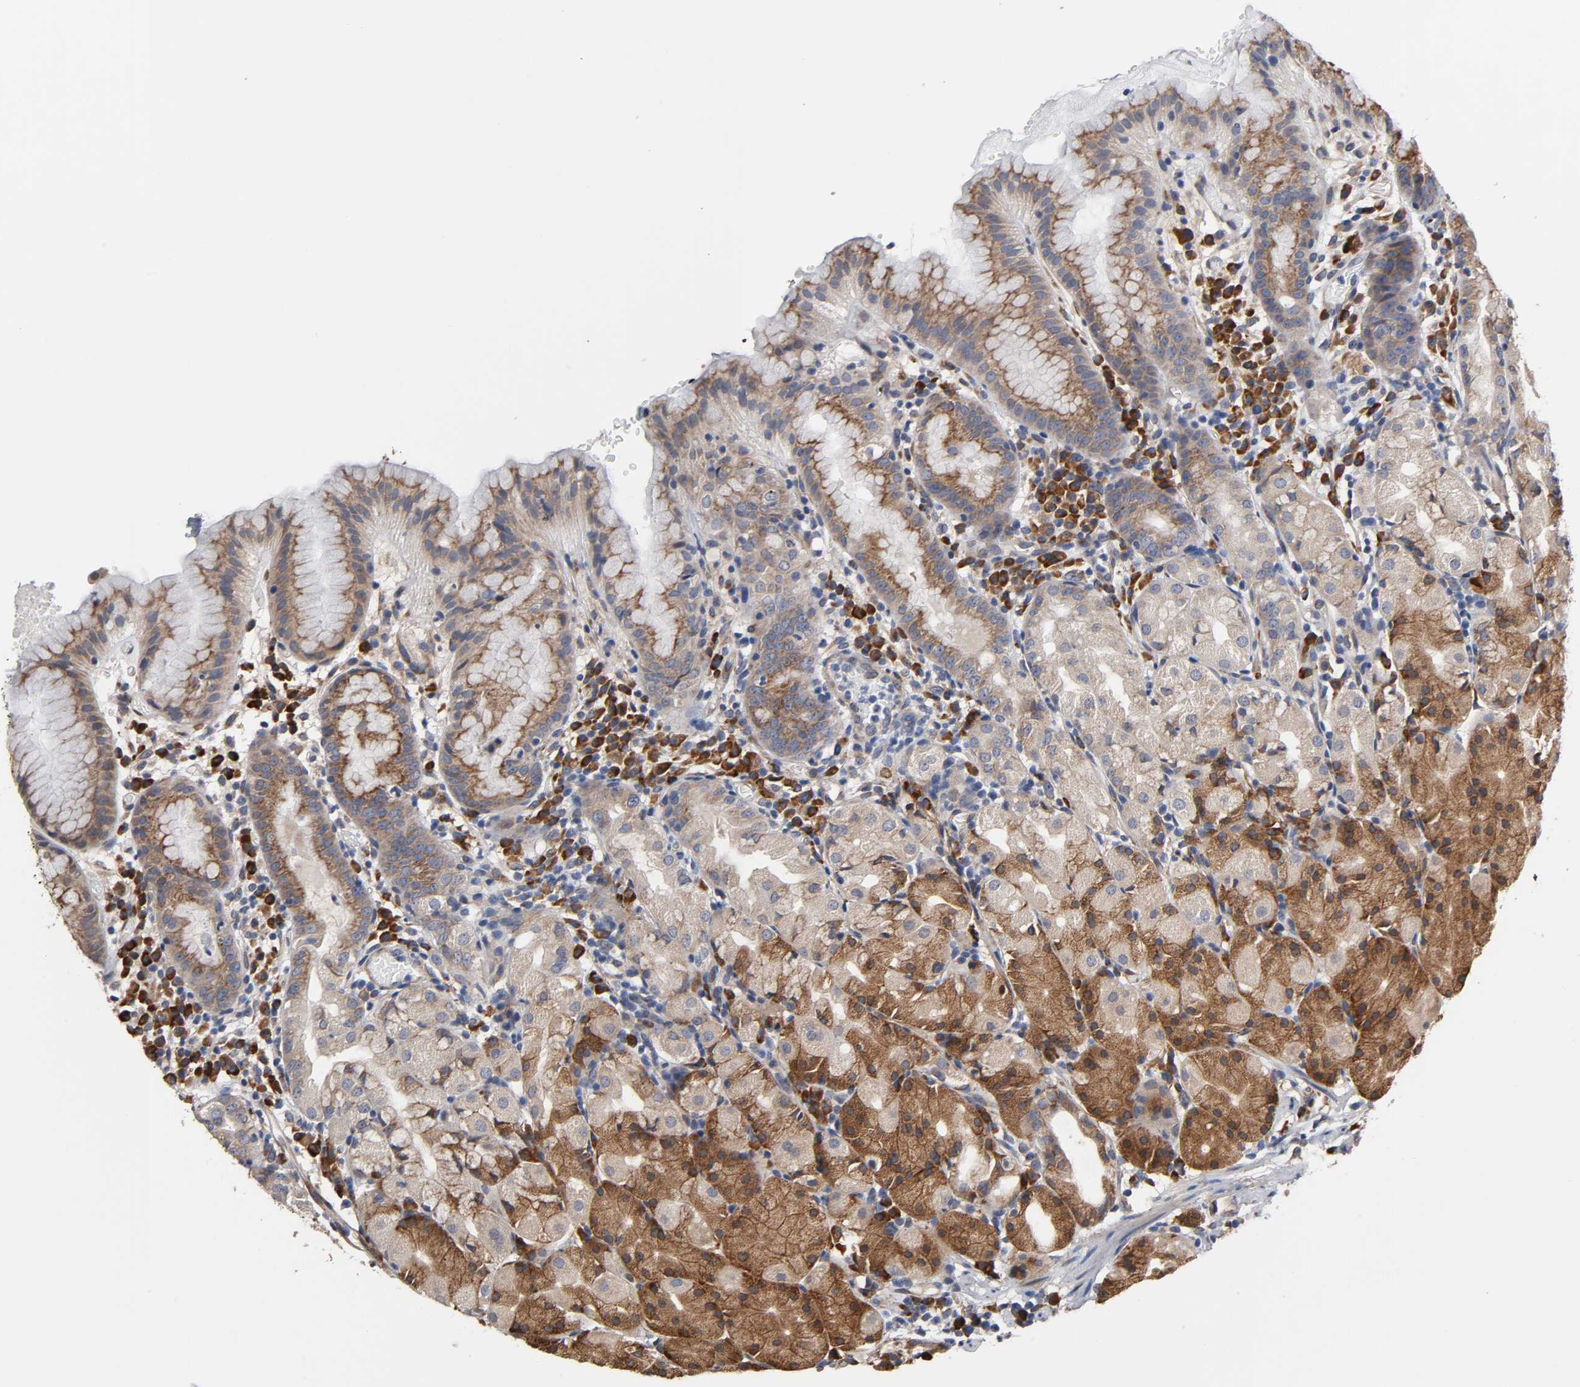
{"staining": {"intensity": "moderate", "quantity": ">75%", "location": "cytoplasmic/membranous"}, "tissue": "stomach", "cell_type": "Glandular cells", "image_type": "normal", "snomed": [{"axis": "morphology", "description": "Normal tissue, NOS"}, {"axis": "topography", "description": "Stomach"}, {"axis": "topography", "description": "Stomach, lower"}], "caption": "Immunohistochemistry of unremarkable human stomach exhibits medium levels of moderate cytoplasmic/membranous staining in approximately >75% of glandular cells.", "gene": "HDLBP", "patient": {"sex": "female", "age": 75}}